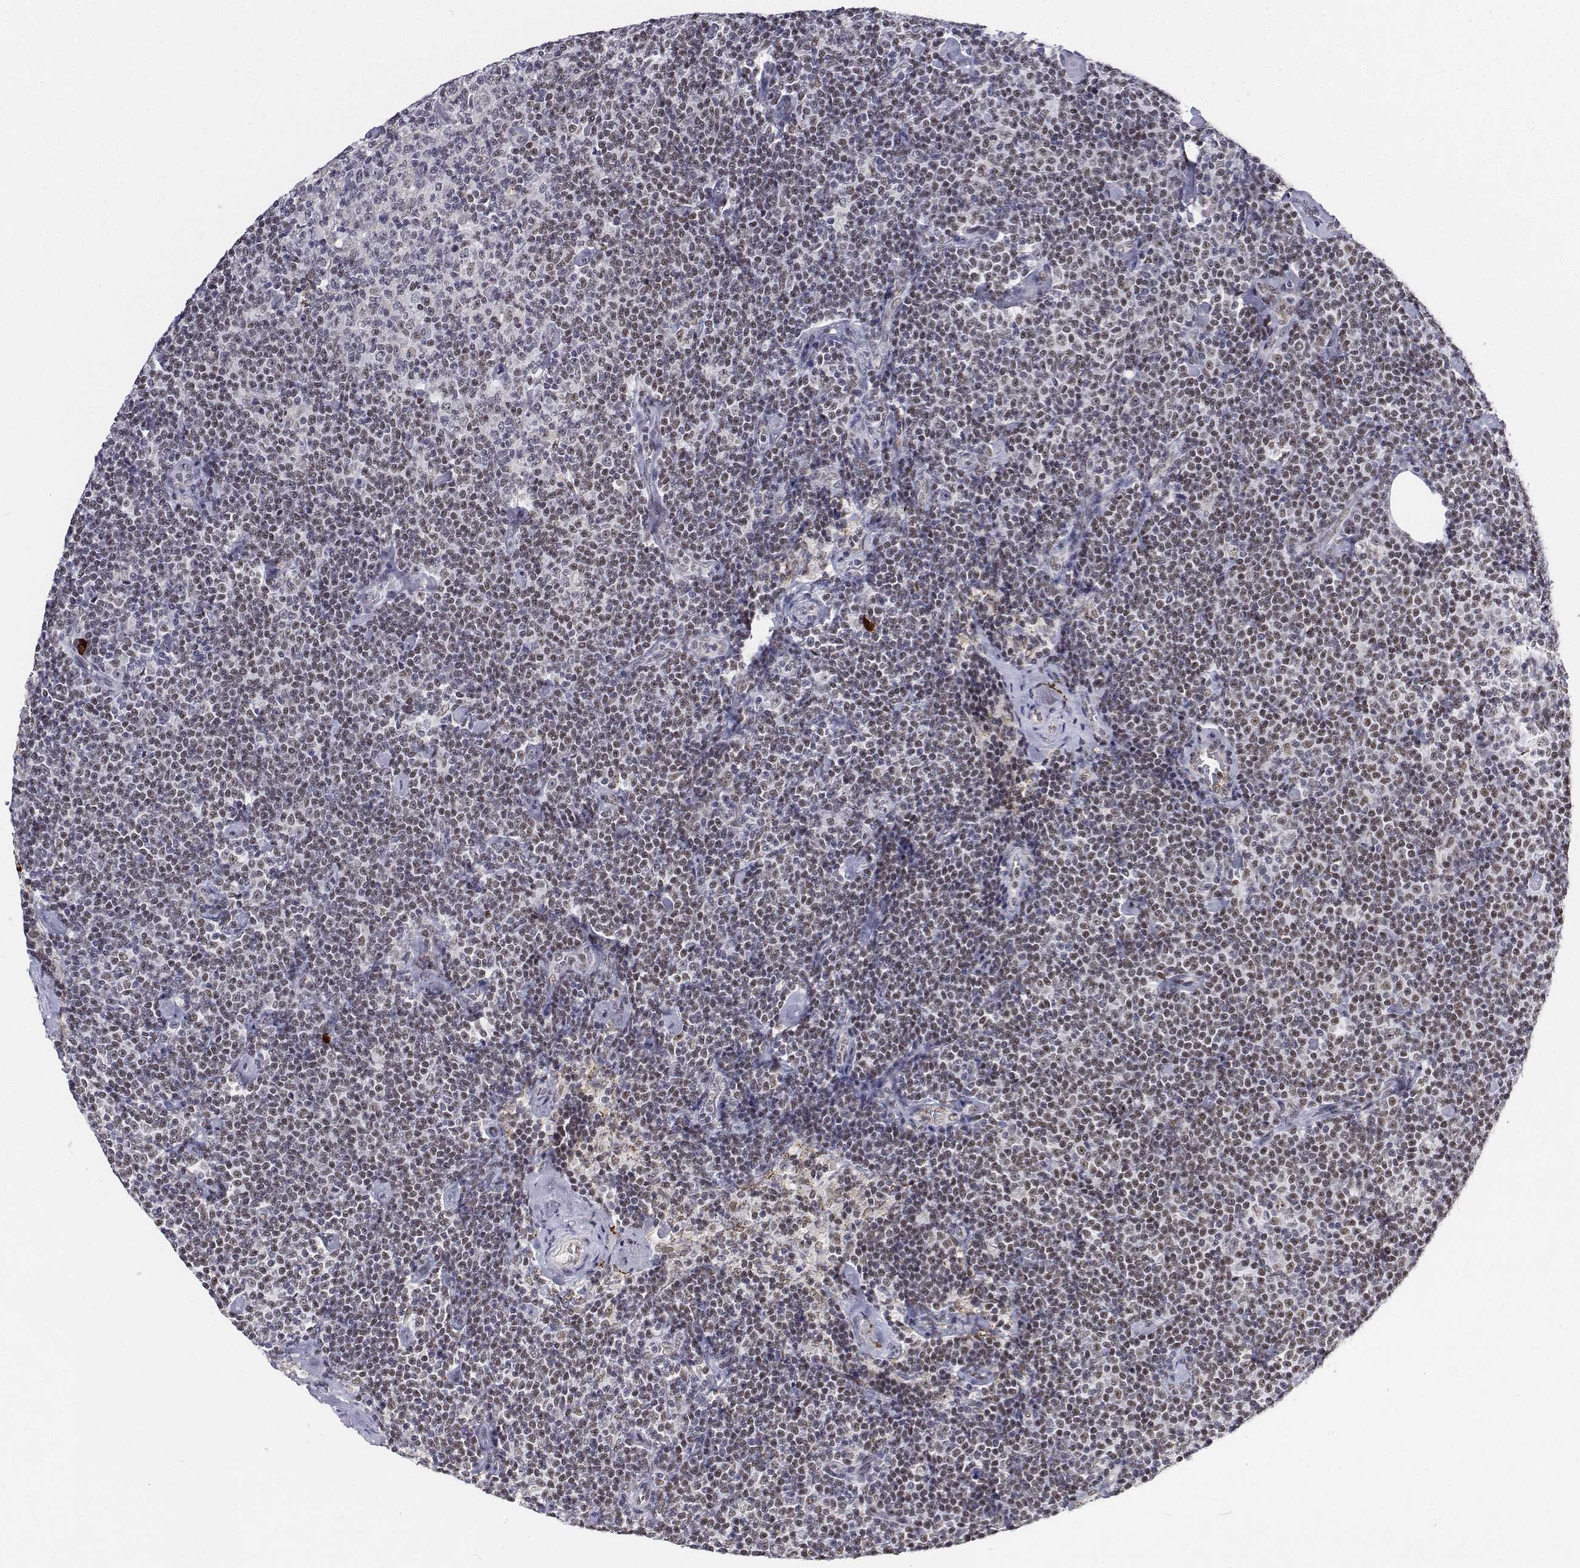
{"staining": {"intensity": "moderate", "quantity": ">75%", "location": "nuclear"}, "tissue": "lymphoma", "cell_type": "Tumor cells", "image_type": "cancer", "snomed": [{"axis": "morphology", "description": "Malignant lymphoma, non-Hodgkin's type, Low grade"}, {"axis": "topography", "description": "Lymph node"}], "caption": "High-power microscopy captured an immunohistochemistry (IHC) photomicrograph of low-grade malignant lymphoma, non-Hodgkin's type, revealing moderate nuclear positivity in about >75% of tumor cells.", "gene": "ATRX", "patient": {"sex": "male", "age": 81}}